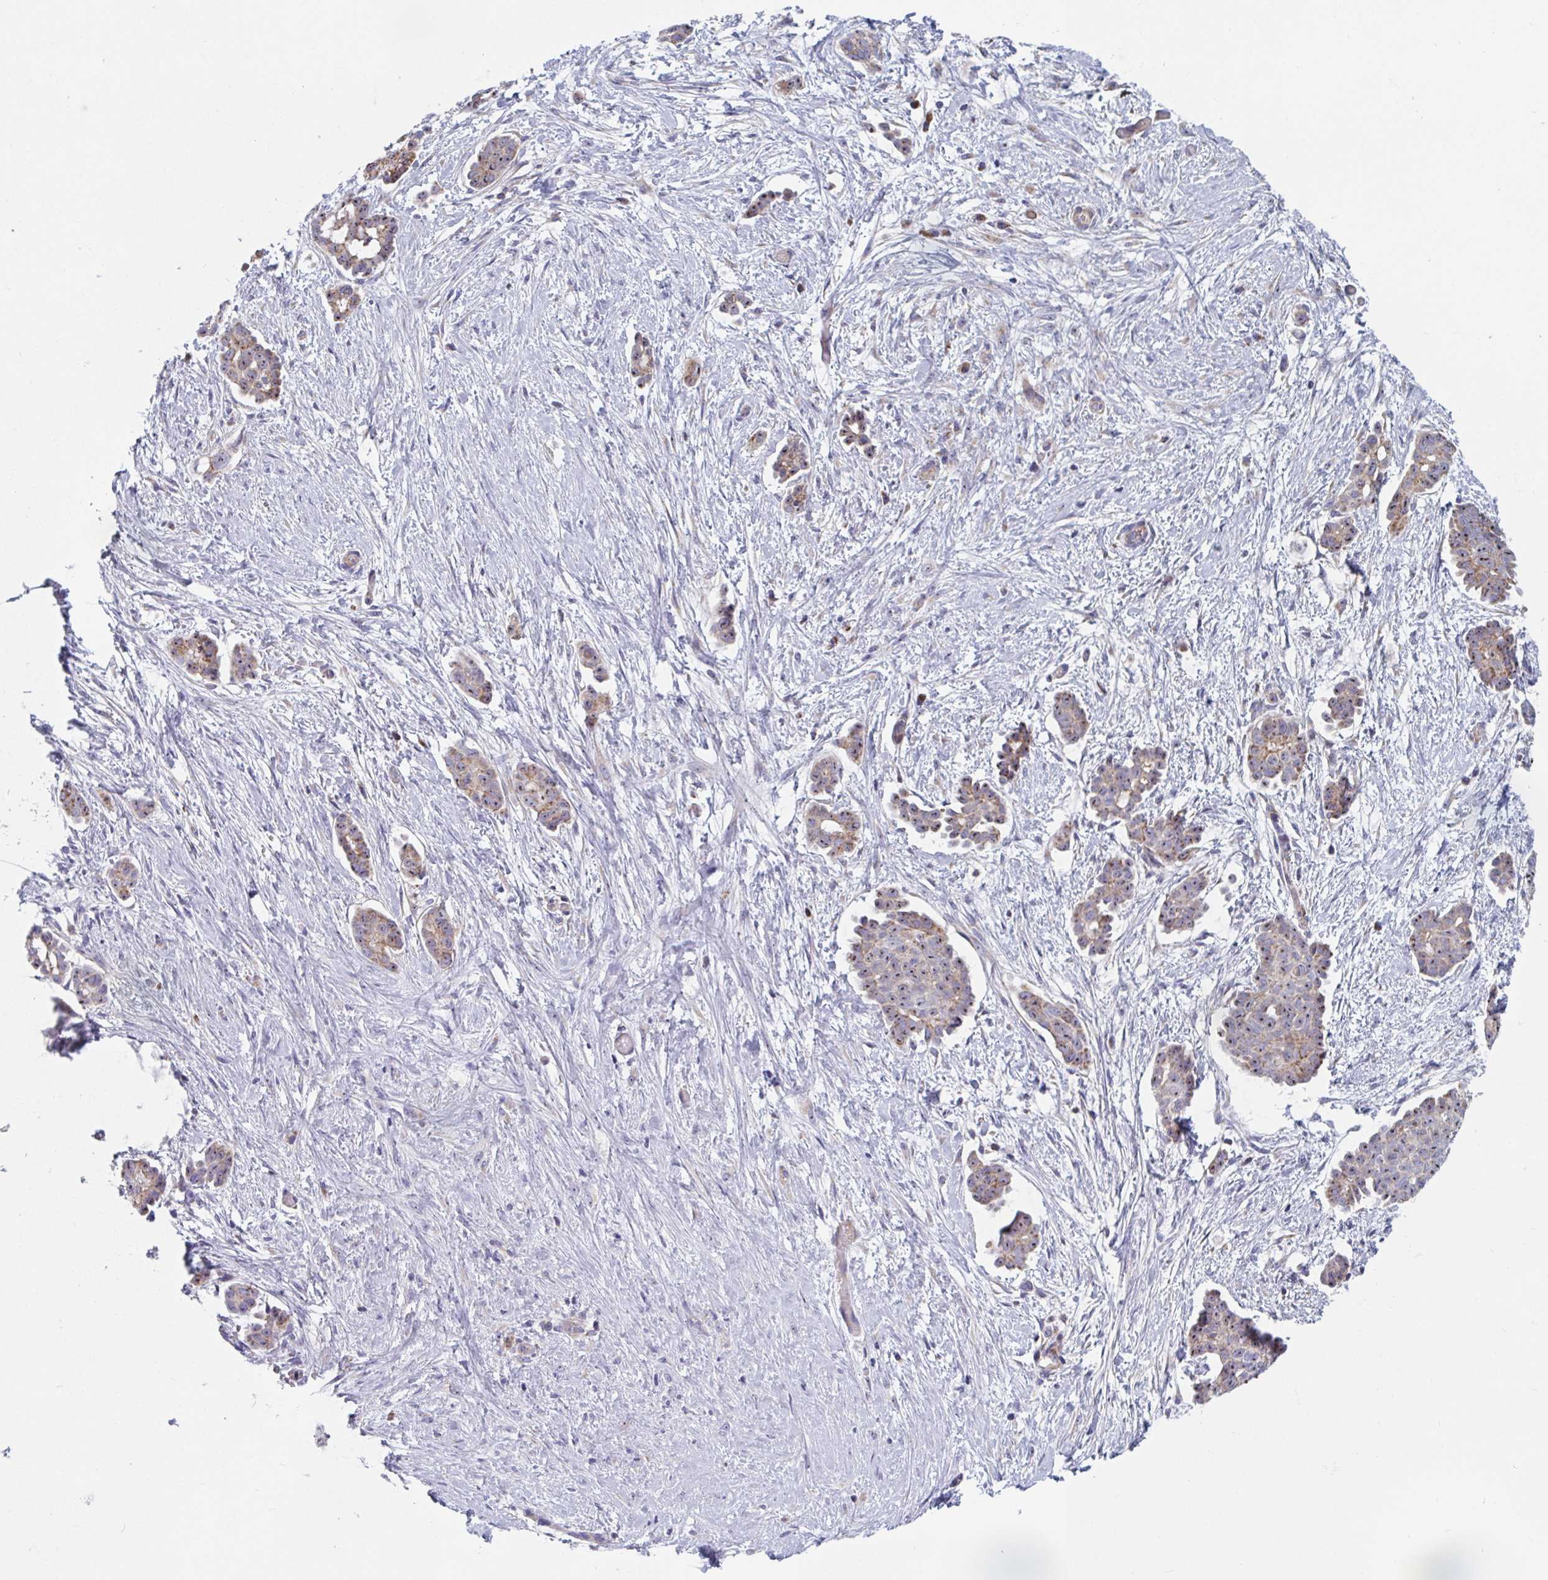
{"staining": {"intensity": "moderate", "quantity": ">75%", "location": "cytoplasmic/membranous,nuclear"}, "tissue": "ovarian cancer", "cell_type": "Tumor cells", "image_type": "cancer", "snomed": [{"axis": "morphology", "description": "Cystadenocarcinoma, serous, NOS"}, {"axis": "topography", "description": "Ovary"}], "caption": "This is an image of IHC staining of serous cystadenocarcinoma (ovarian), which shows moderate expression in the cytoplasmic/membranous and nuclear of tumor cells.", "gene": "MRPL53", "patient": {"sex": "female", "age": 50}}